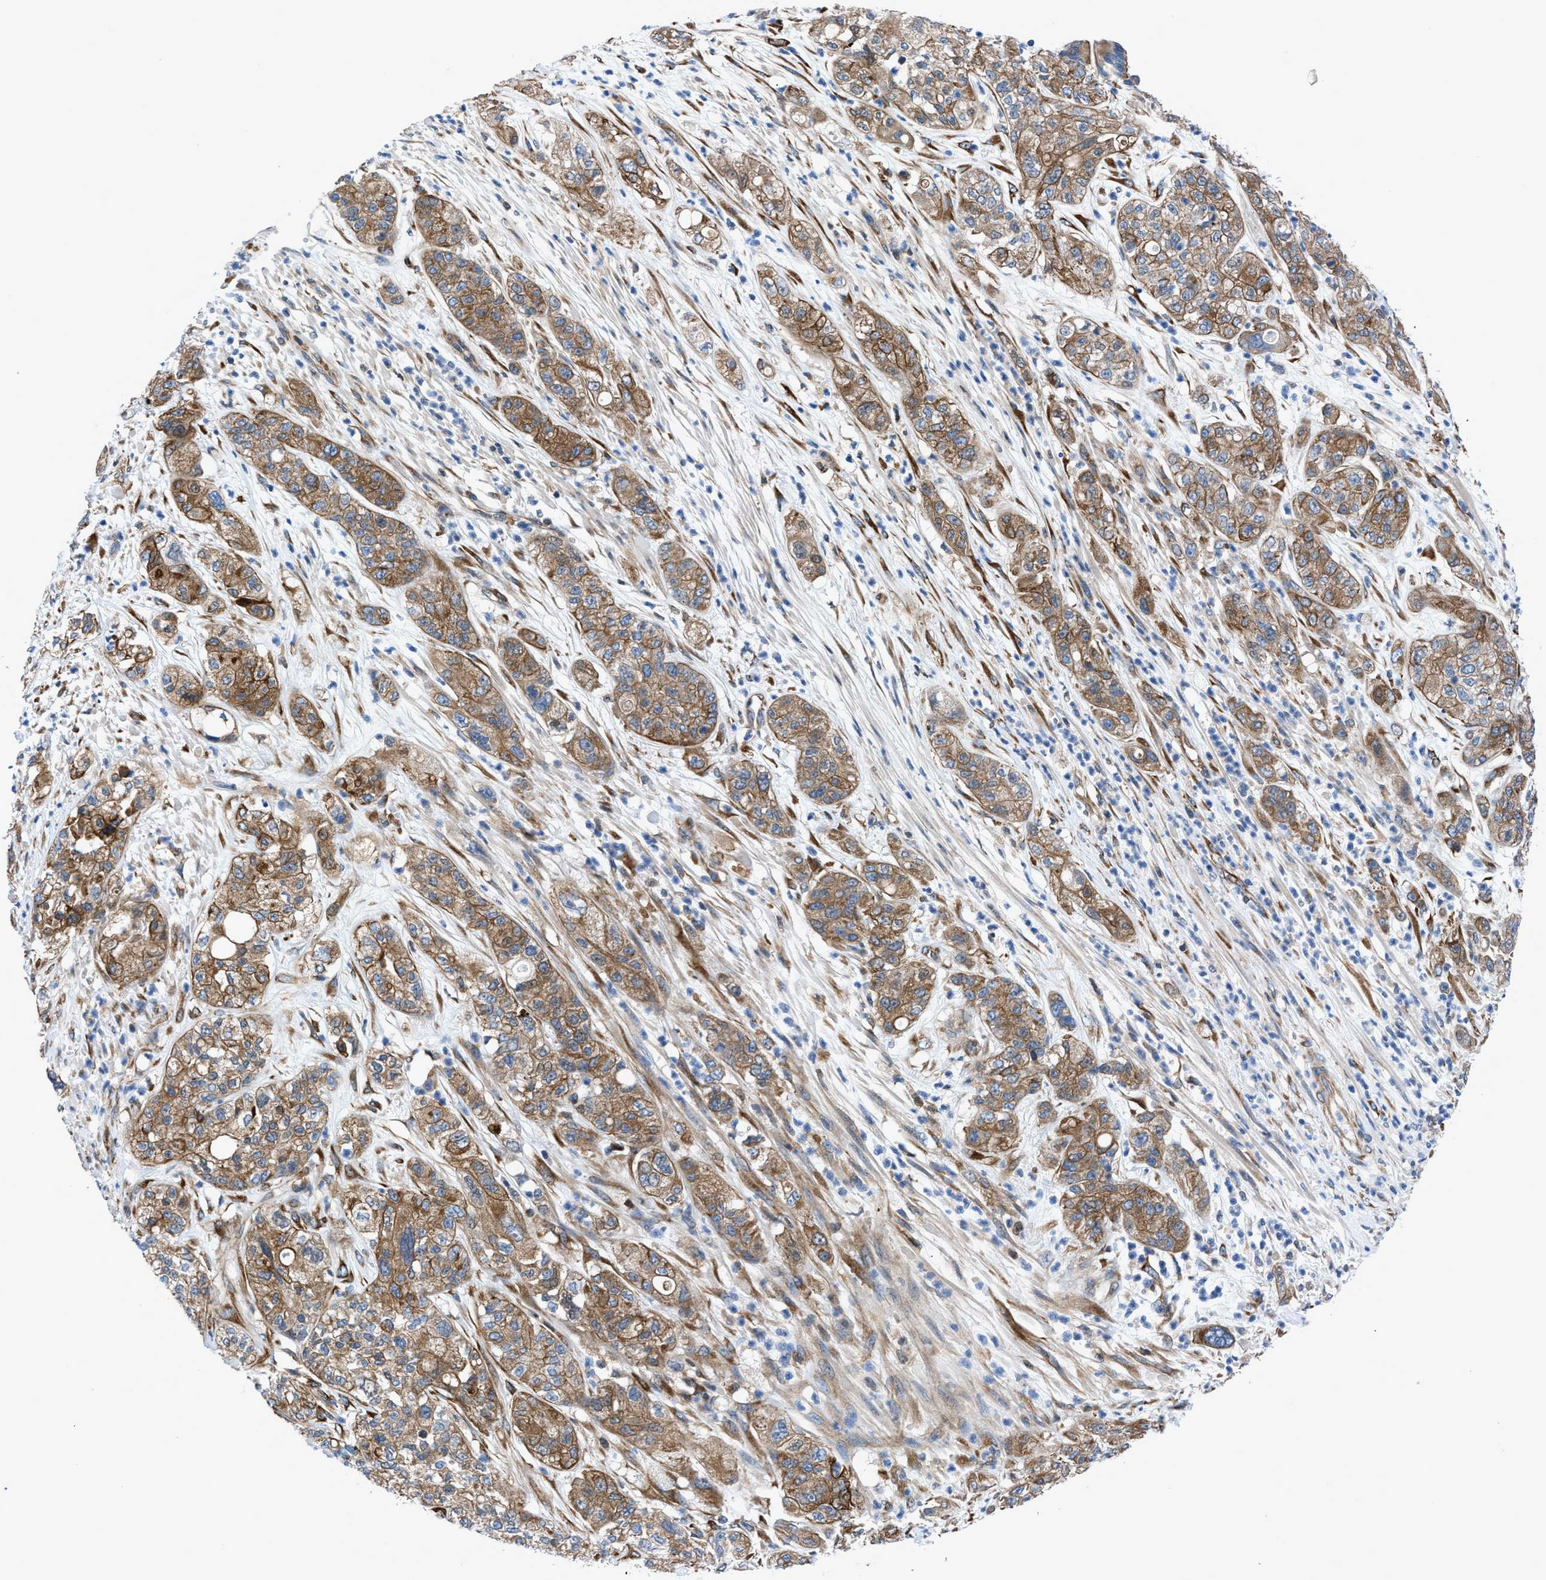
{"staining": {"intensity": "moderate", "quantity": ">75%", "location": "cytoplasmic/membranous"}, "tissue": "pancreatic cancer", "cell_type": "Tumor cells", "image_type": "cancer", "snomed": [{"axis": "morphology", "description": "Adenocarcinoma, NOS"}, {"axis": "topography", "description": "Pancreas"}], "caption": "A histopathology image showing moderate cytoplasmic/membranous staining in about >75% of tumor cells in adenocarcinoma (pancreatic), as visualized by brown immunohistochemical staining.", "gene": "DMAC1", "patient": {"sex": "female", "age": 78}}